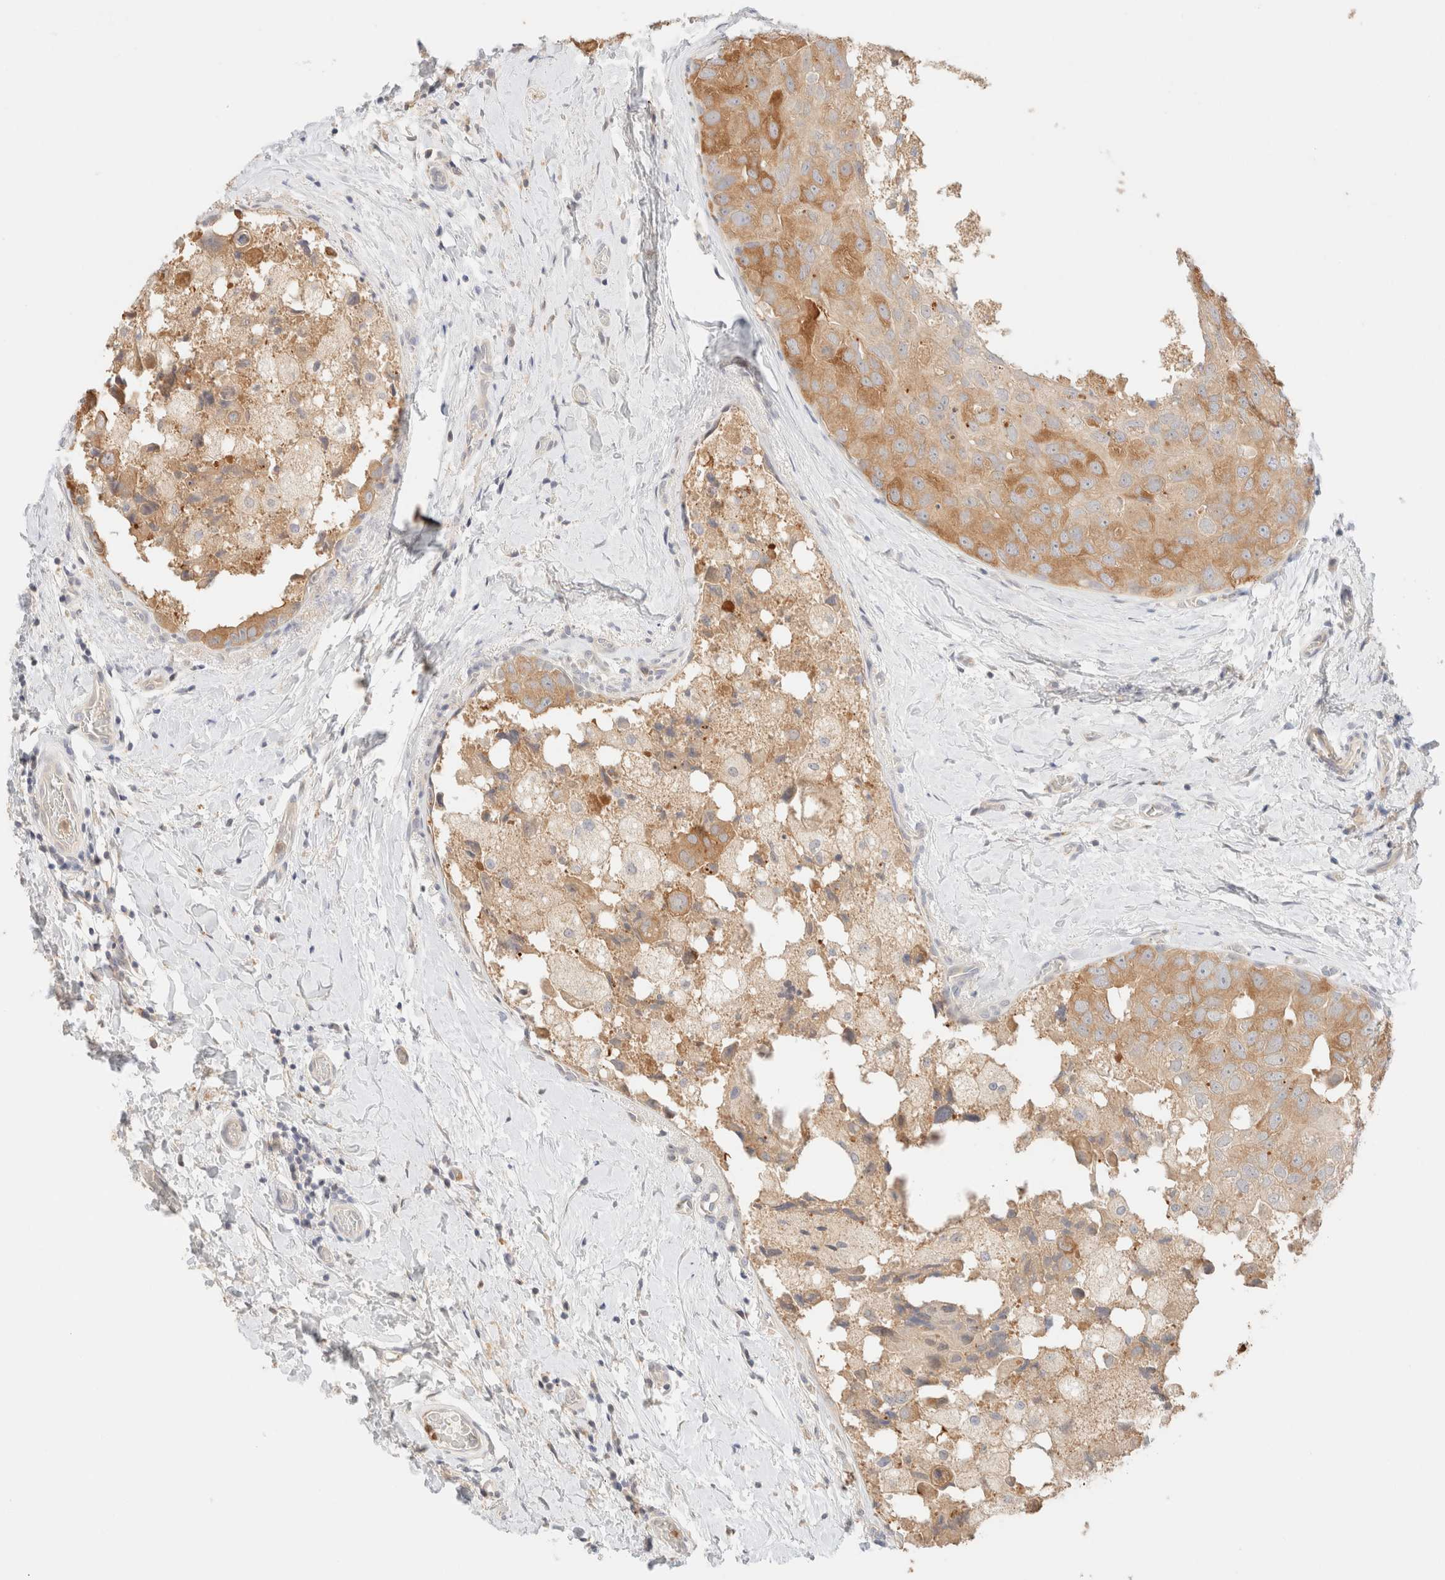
{"staining": {"intensity": "moderate", "quantity": ">75%", "location": "cytoplasmic/membranous"}, "tissue": "breast cancer", "cell_type": "Tumor cells", "image_type": "cancer", "snomed": [{"axis": "morphology", "description": "Duct carcinoma"}, {"axis": "topography", "description": "Breast"}], "caption": "Breast cancer (intraductal carcinoma) stained with immunohistochemistry displays moderate cytoplasmic/membranous expression in about >75% of tumor cells. (DAB (3,3'-diaminobenzidine) = brown stain, brightfield microscopy at high magnification).", "gene": "SGSM2", "patient": {"sex": "female", "age": 62}}